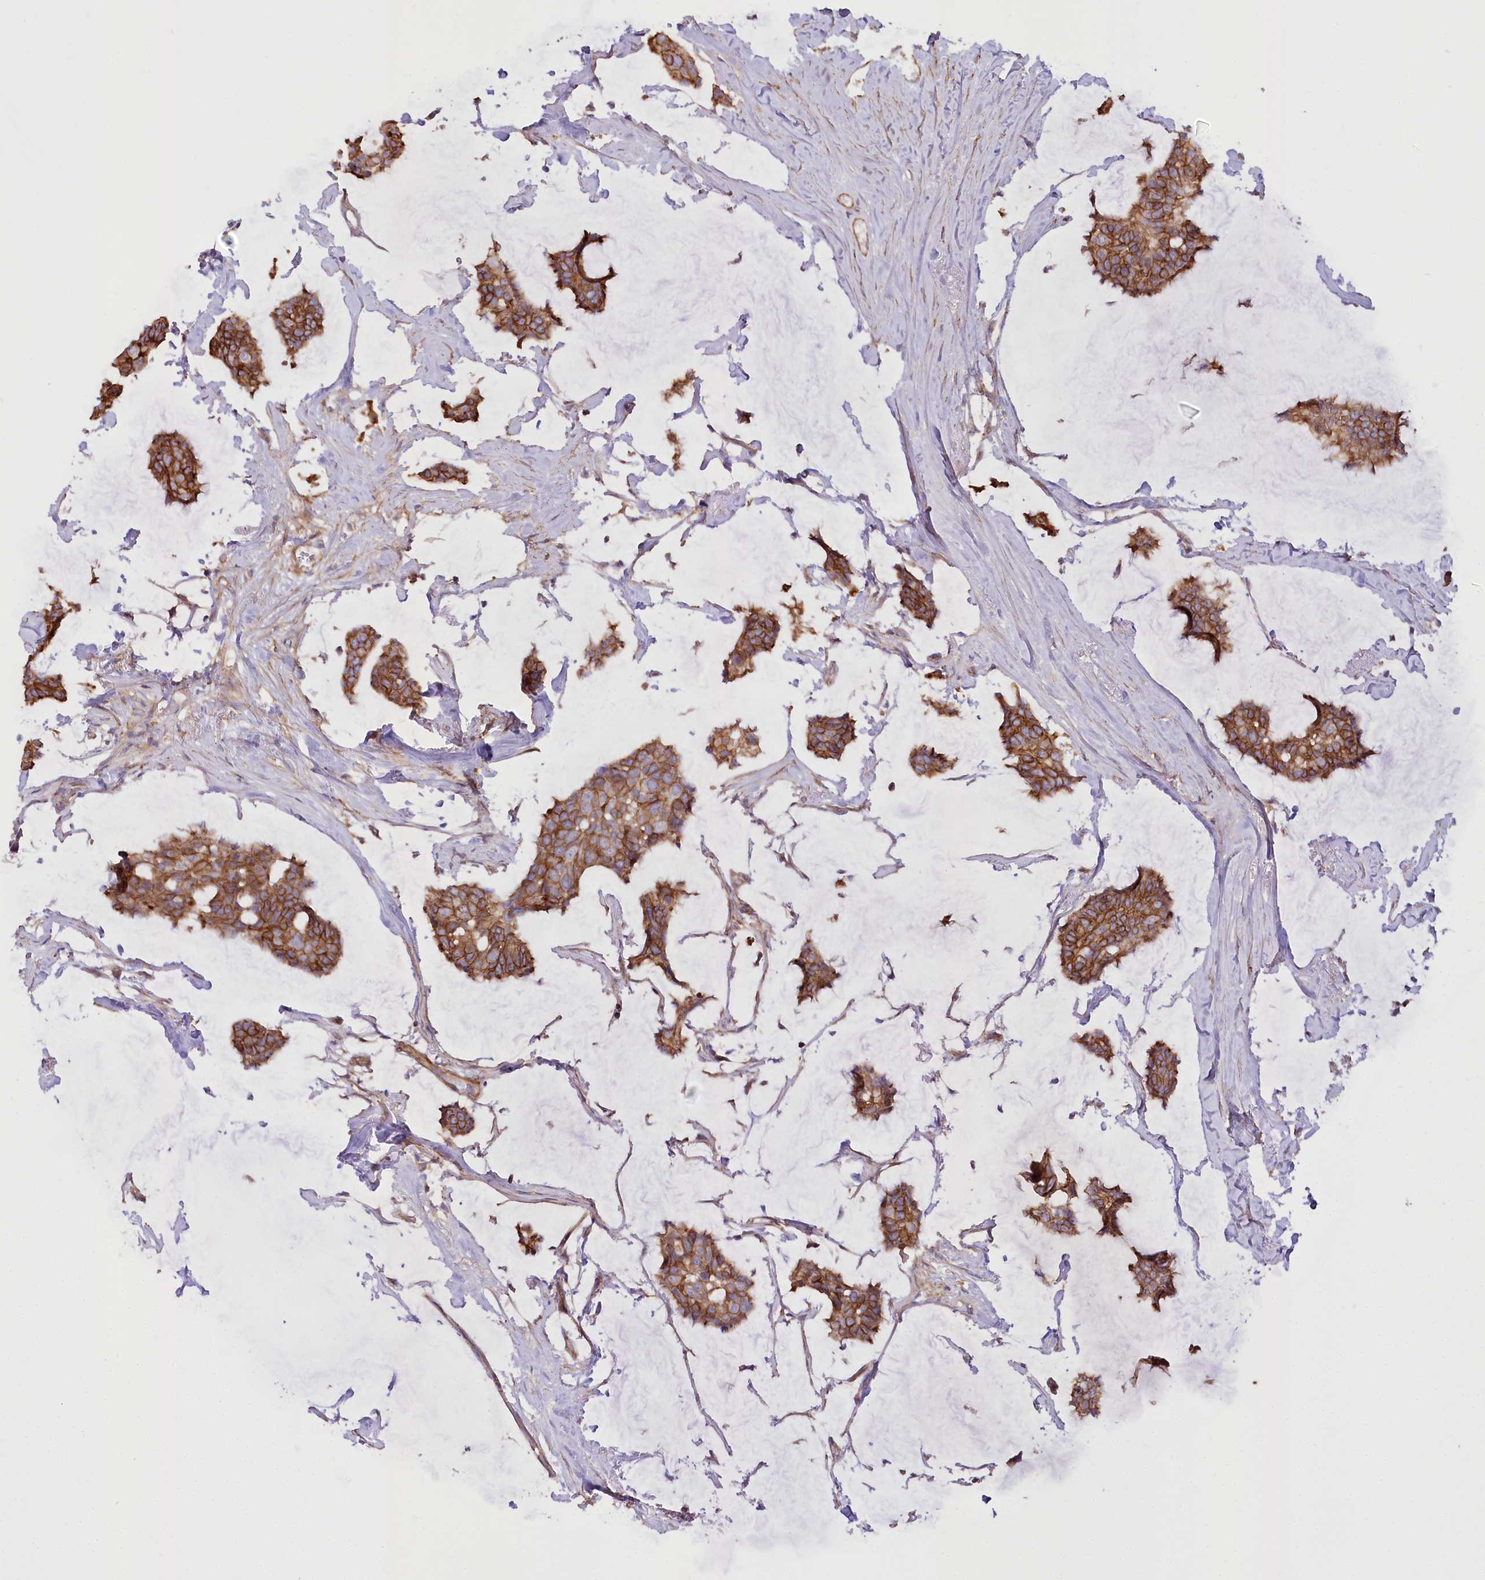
{"staining": {"intensity": "moderate", "quantity": ">75%", "location": "cytoplasmic/membranous"}, "tissue": "breast cancer", "cell_type": "Tumor cells", "image_type": "cancer", "snomed": [{"axis": "morphology", "description": "Duct carcinoma"}, {"axis": "topography", "description": "Breast"}], "caption": "Breast cancer stained with immunohistochemistry (IHC) demonstrates moderate cytoplasmic/membranous positivity in about >75% of tumor cells.", "gene": "SYNPO2", "patient": {"sex": "female", "age": 93}}